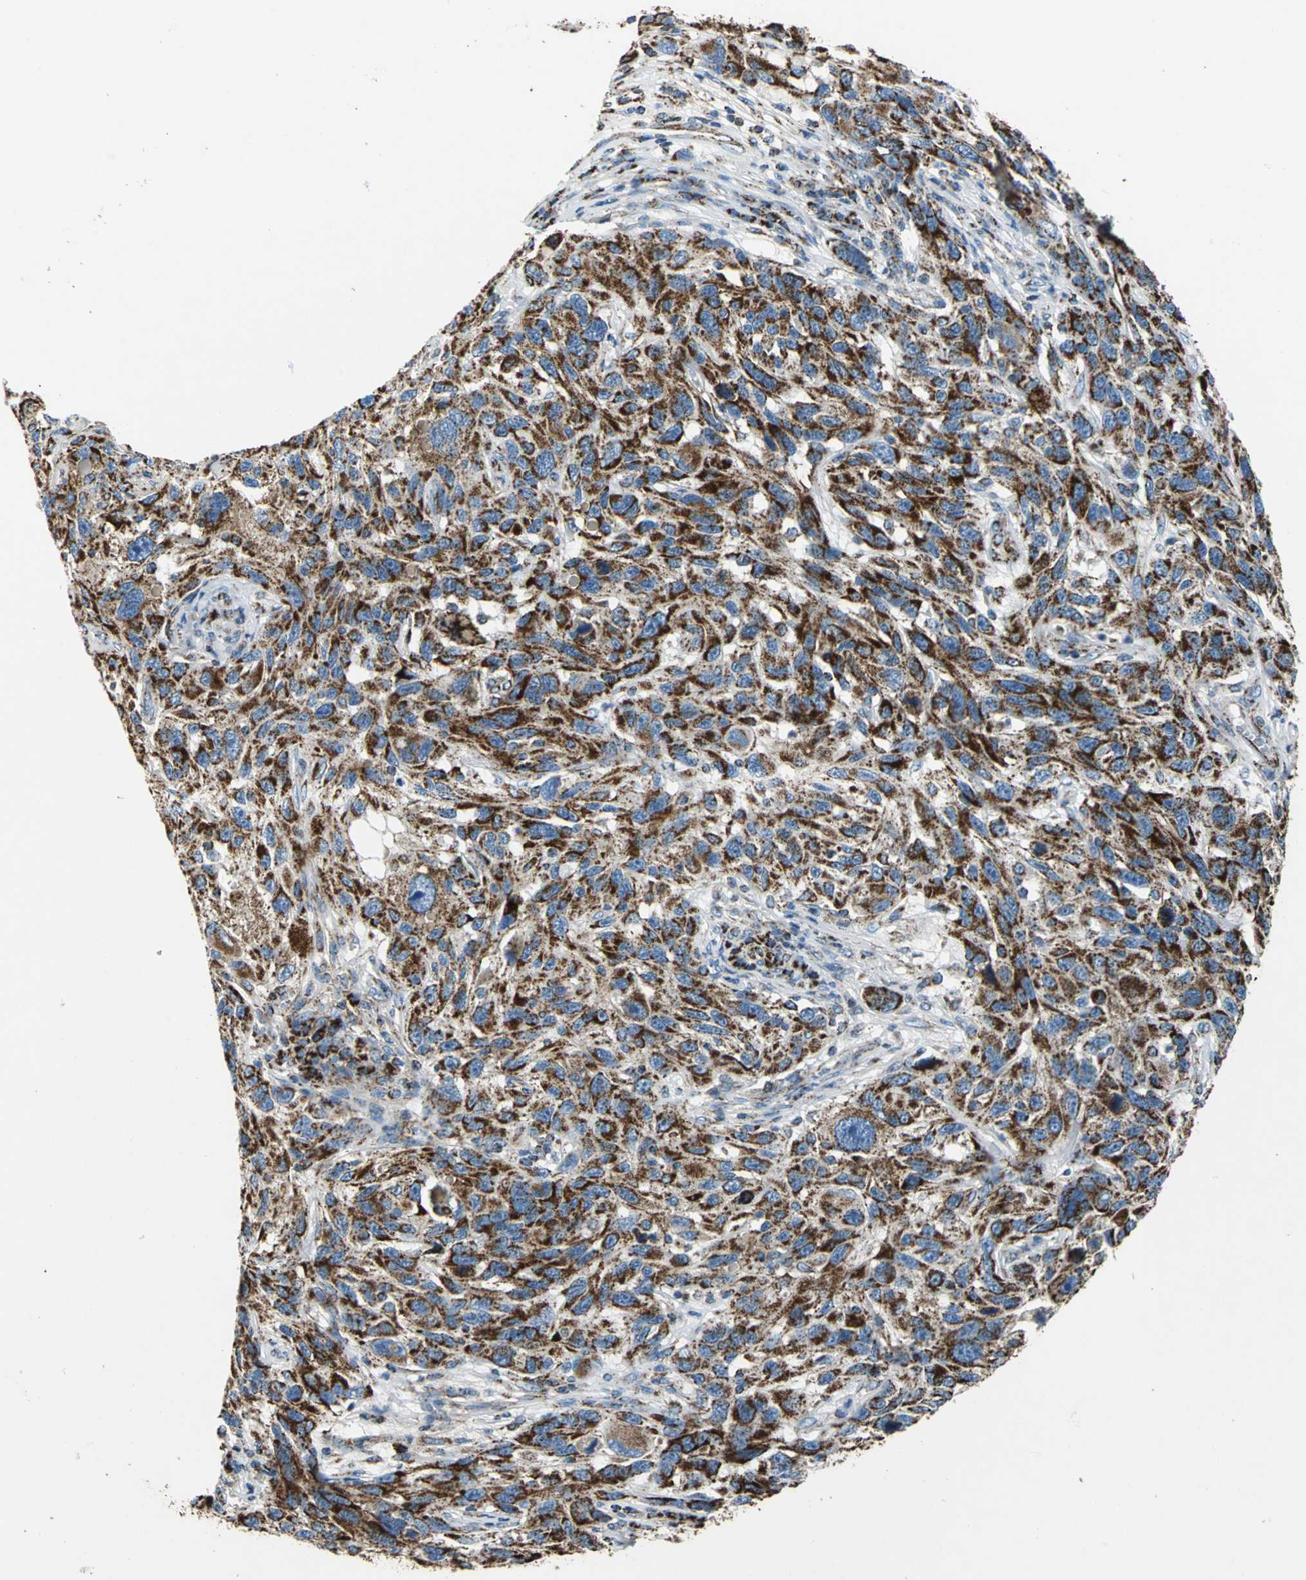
{"staining": {"intensity": "strong", "quantity": ">75%", "location": "cytoplasmic/membranous"}, "tissue": "melanoma", "cell_type": "Tumor cells", "image_type": "cancer", "snomed": [{"axis": "morphology", "description": "Malignant melanoma, NOS"}, {"axis": "topography", "description": "Skin"}], "caption": "Malignant melanoma stained with a protein marker reveals strong staining in tumor cells.", "gene": "ECH1", "patient": {"sex": "male", "age": 53}}